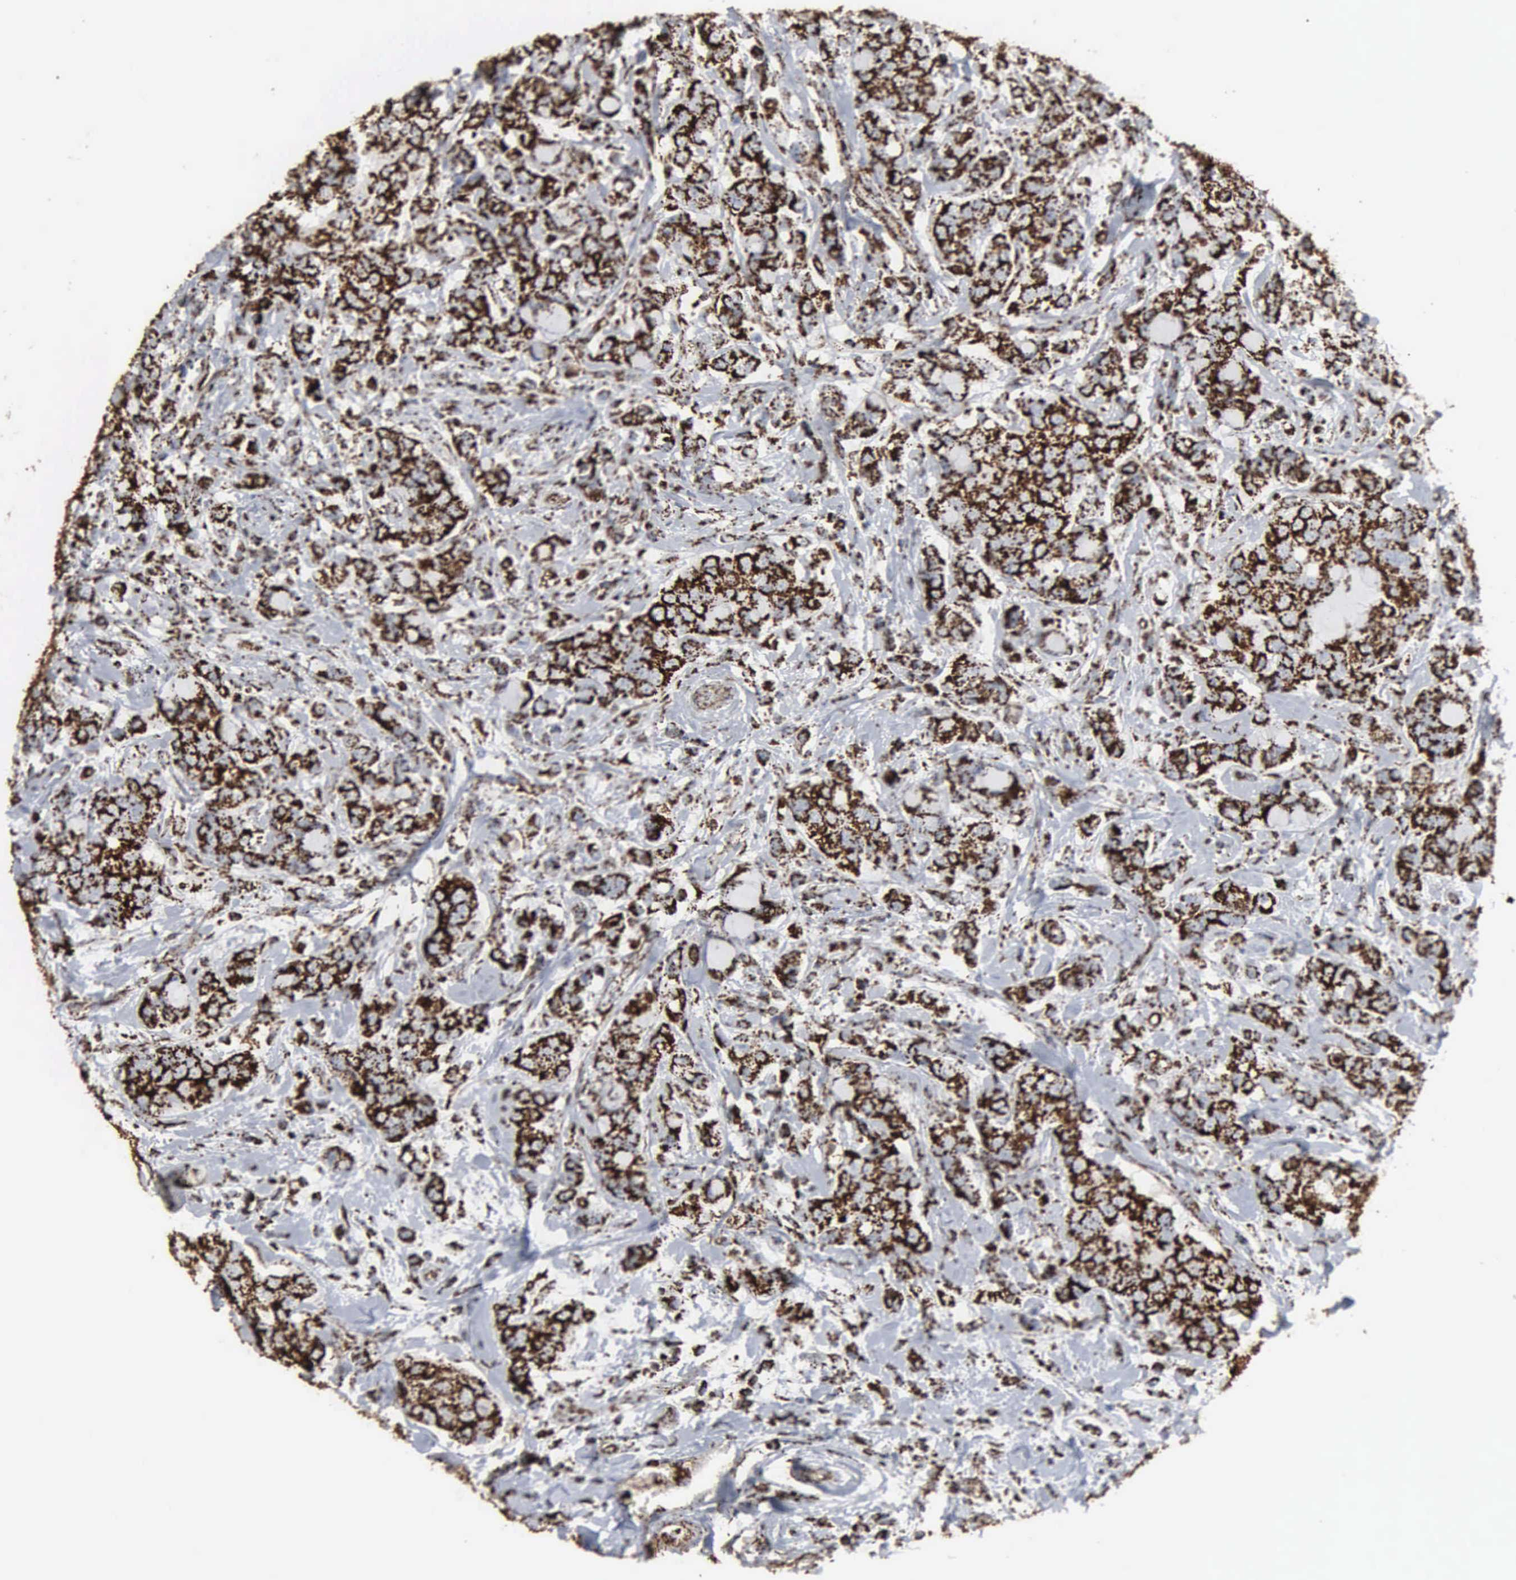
{"staining": {"intensity": "strong", "quantity": ">75%", "location": "cytoplasmic/membranous"}, "tissue": "breast cancer", "cell_type": "Tumor cells", "image_type": "cancer", "snomed": [{"axis": "morphology", "description": "Duct carcinoma"}, {"axis": "topography", "description": "Breast"}], "caption": "Protein staining exhibits strong cytoplasmic/membranous expression in about >75% of tumor cells in breast infiltrating ductal carcinoma.", "gene": "HSPA9", "patient": {"sex": "female", "age": 27}}